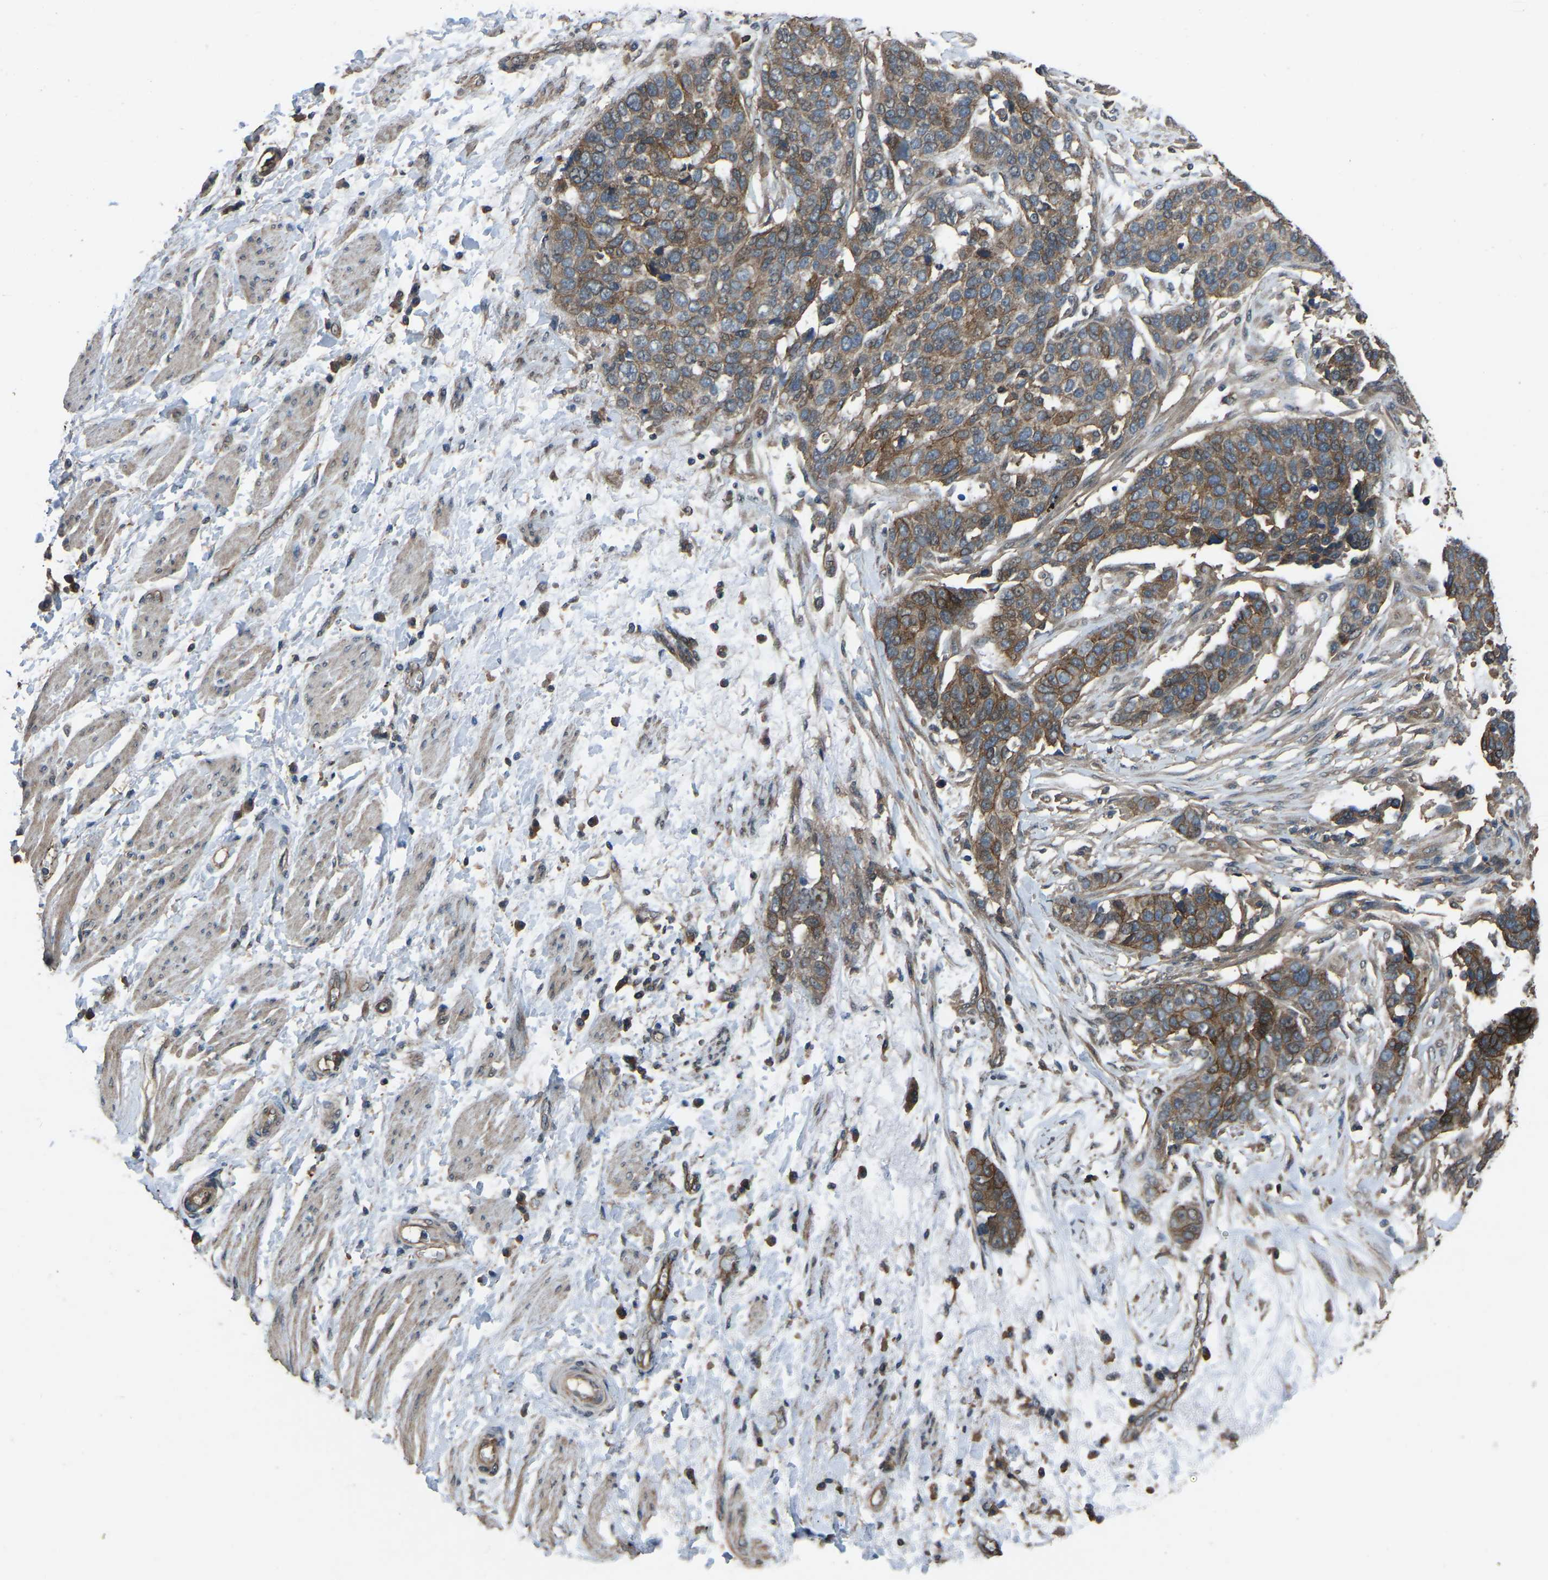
{"staining": {"intensity": "moderate", "quantity": ">75%", "location": "cytoplasmic/membranous"}, "tissue": "ovarian cancer", "cell_type": "Tumor cells", "image_type": "cancer", "snomed": [{"axis": "morphology", "description": "Cystadenocarcinoma, serous, NOS"}, {"axis": "topography", "description": "Ovary"}], "caption": "Immunohistochemical staining of ovarian cancer shows medium levels of moderate cytoplasmic/membranous protein expression in about >75% of tumor cells.", "gene": "SLC4A2", "patient": {"sex": "female", "age": 44}}